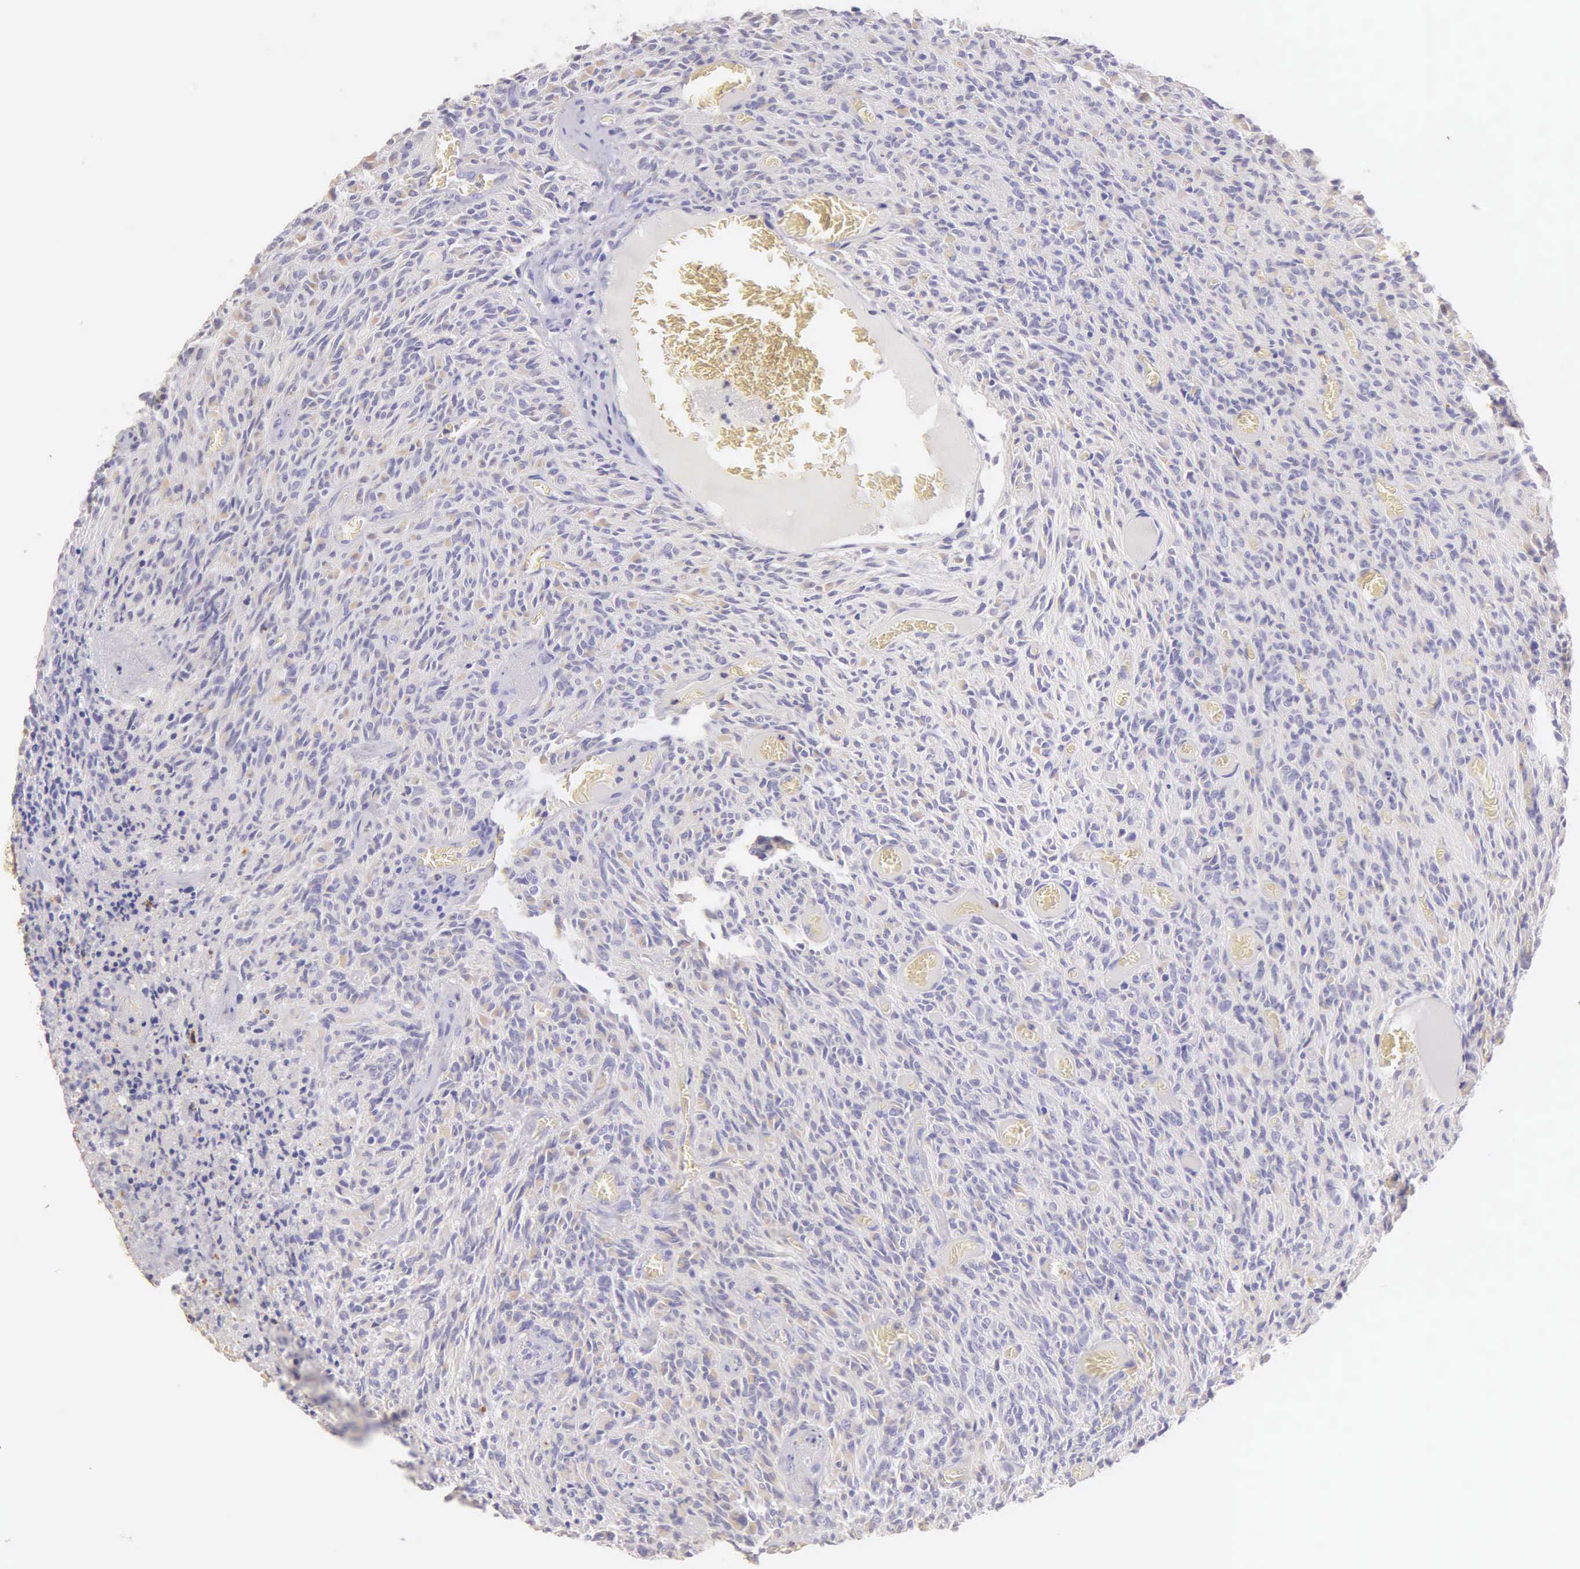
{"staining": {"intensity": "negative", "quantity": "none", "location": "none"}, "tissue": "glioma", "cell_type": "Tumor cells", "image_type": "cancer", "snomed": [{"axis": "morphology", "description": "Glioma, malignant, High grade"}, {"axis": "topography", "description": "Brain"}], "caption": "Tumor cells are negative for protein expression in human glioma.", "gene": "KRT17", "patient": {"sex": "male", "age": 56}}